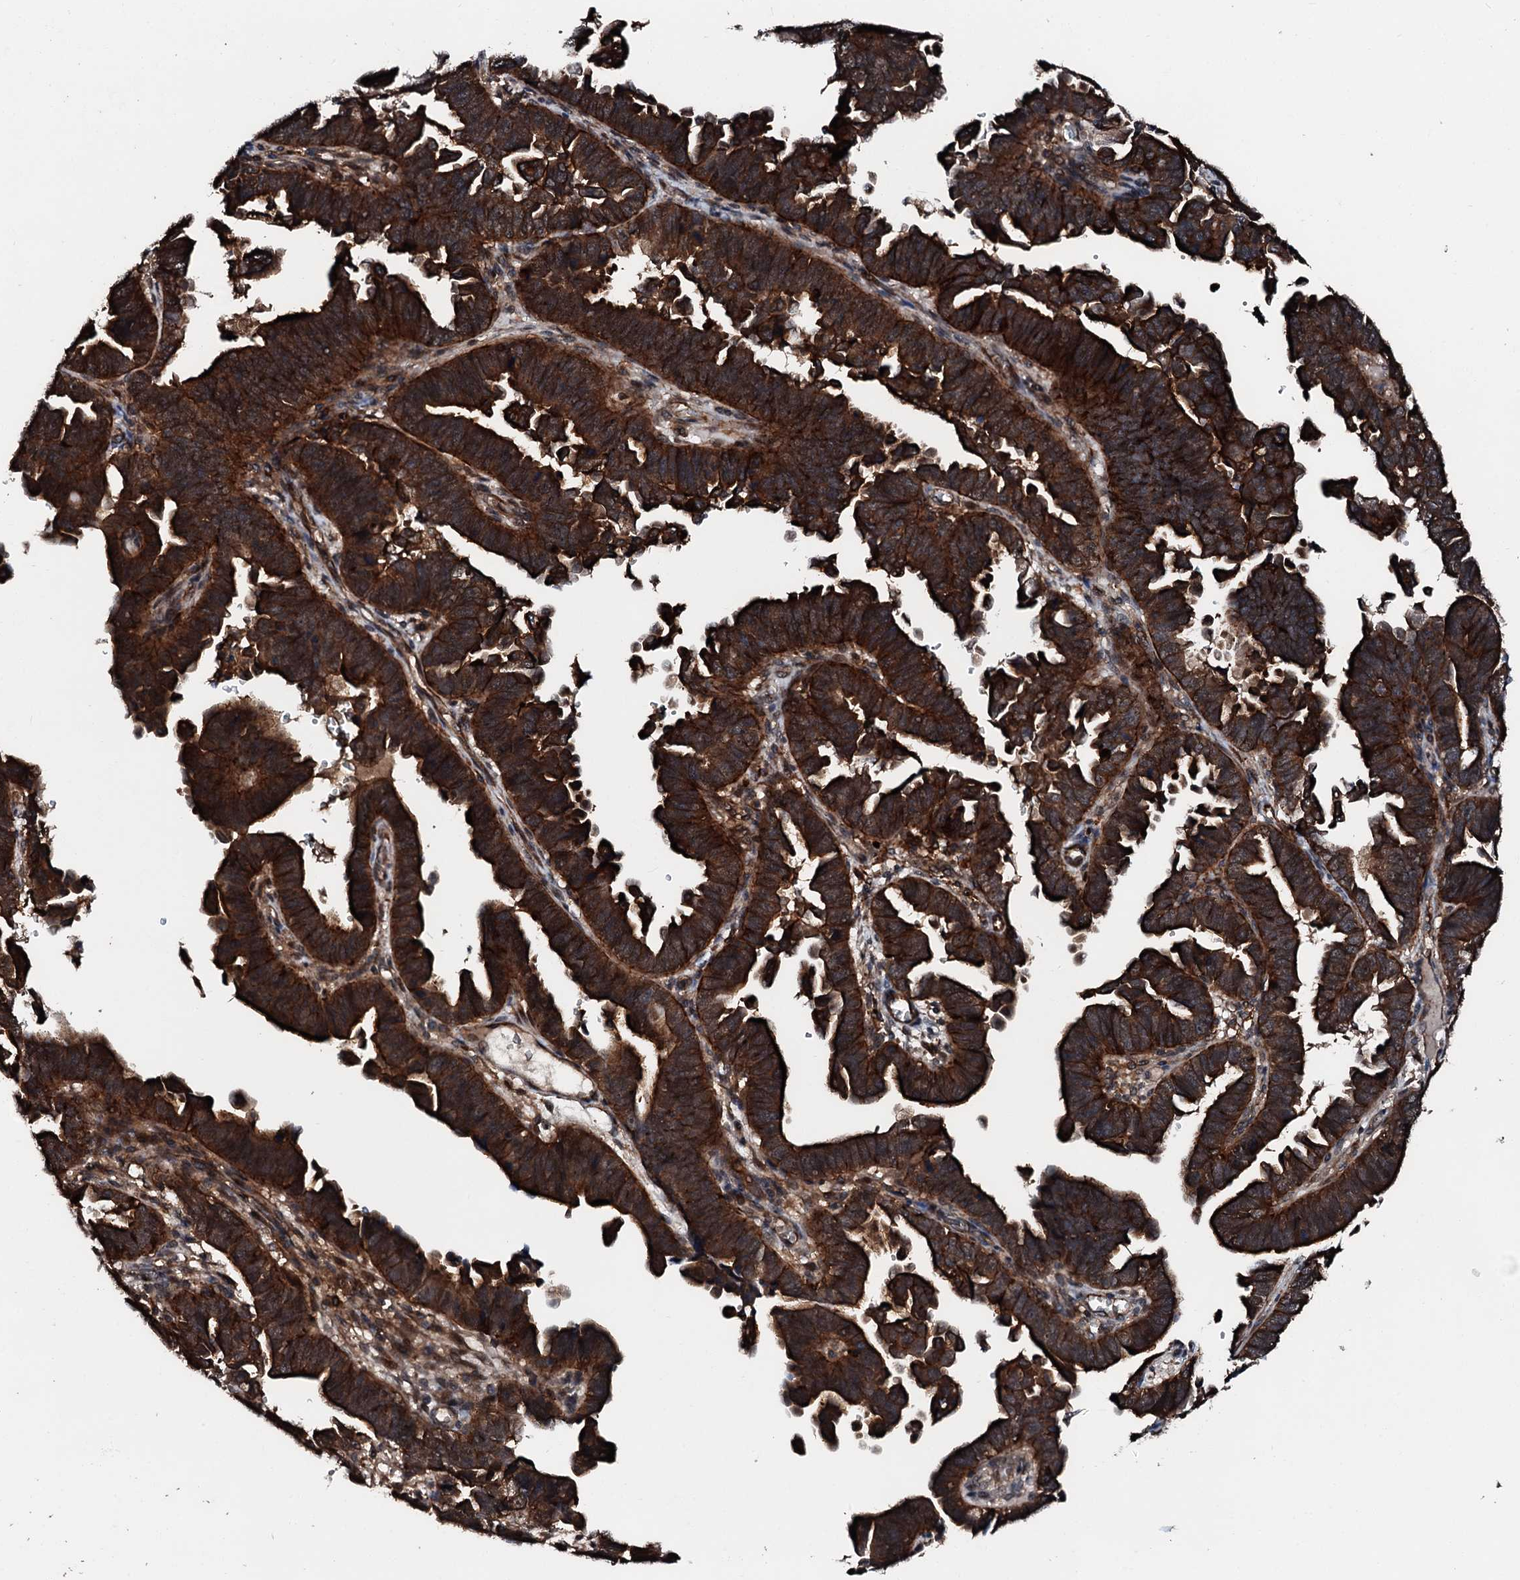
{"staining": {"intensity": "strong", "quantity": ">75%", "location": "cytoplasmic/membranous"}, "tissue": "endometrial cancer", "cell_type": "Tumor cells", "image_type": "cancer", "snomed": [{"axis": "morphology", "description": "Adenocarcinoma, NOS"}, {"axis": "topography", "description": "Endometrium"}], "caption": "Approximately >75% of tumor cells in endometrial cancer display strong cytoplasmic/membranous protein staining as visualized by brown immunohistochemical staining.", "gene": "FGD4", "patient": {"sex": "female", "age": 75}}